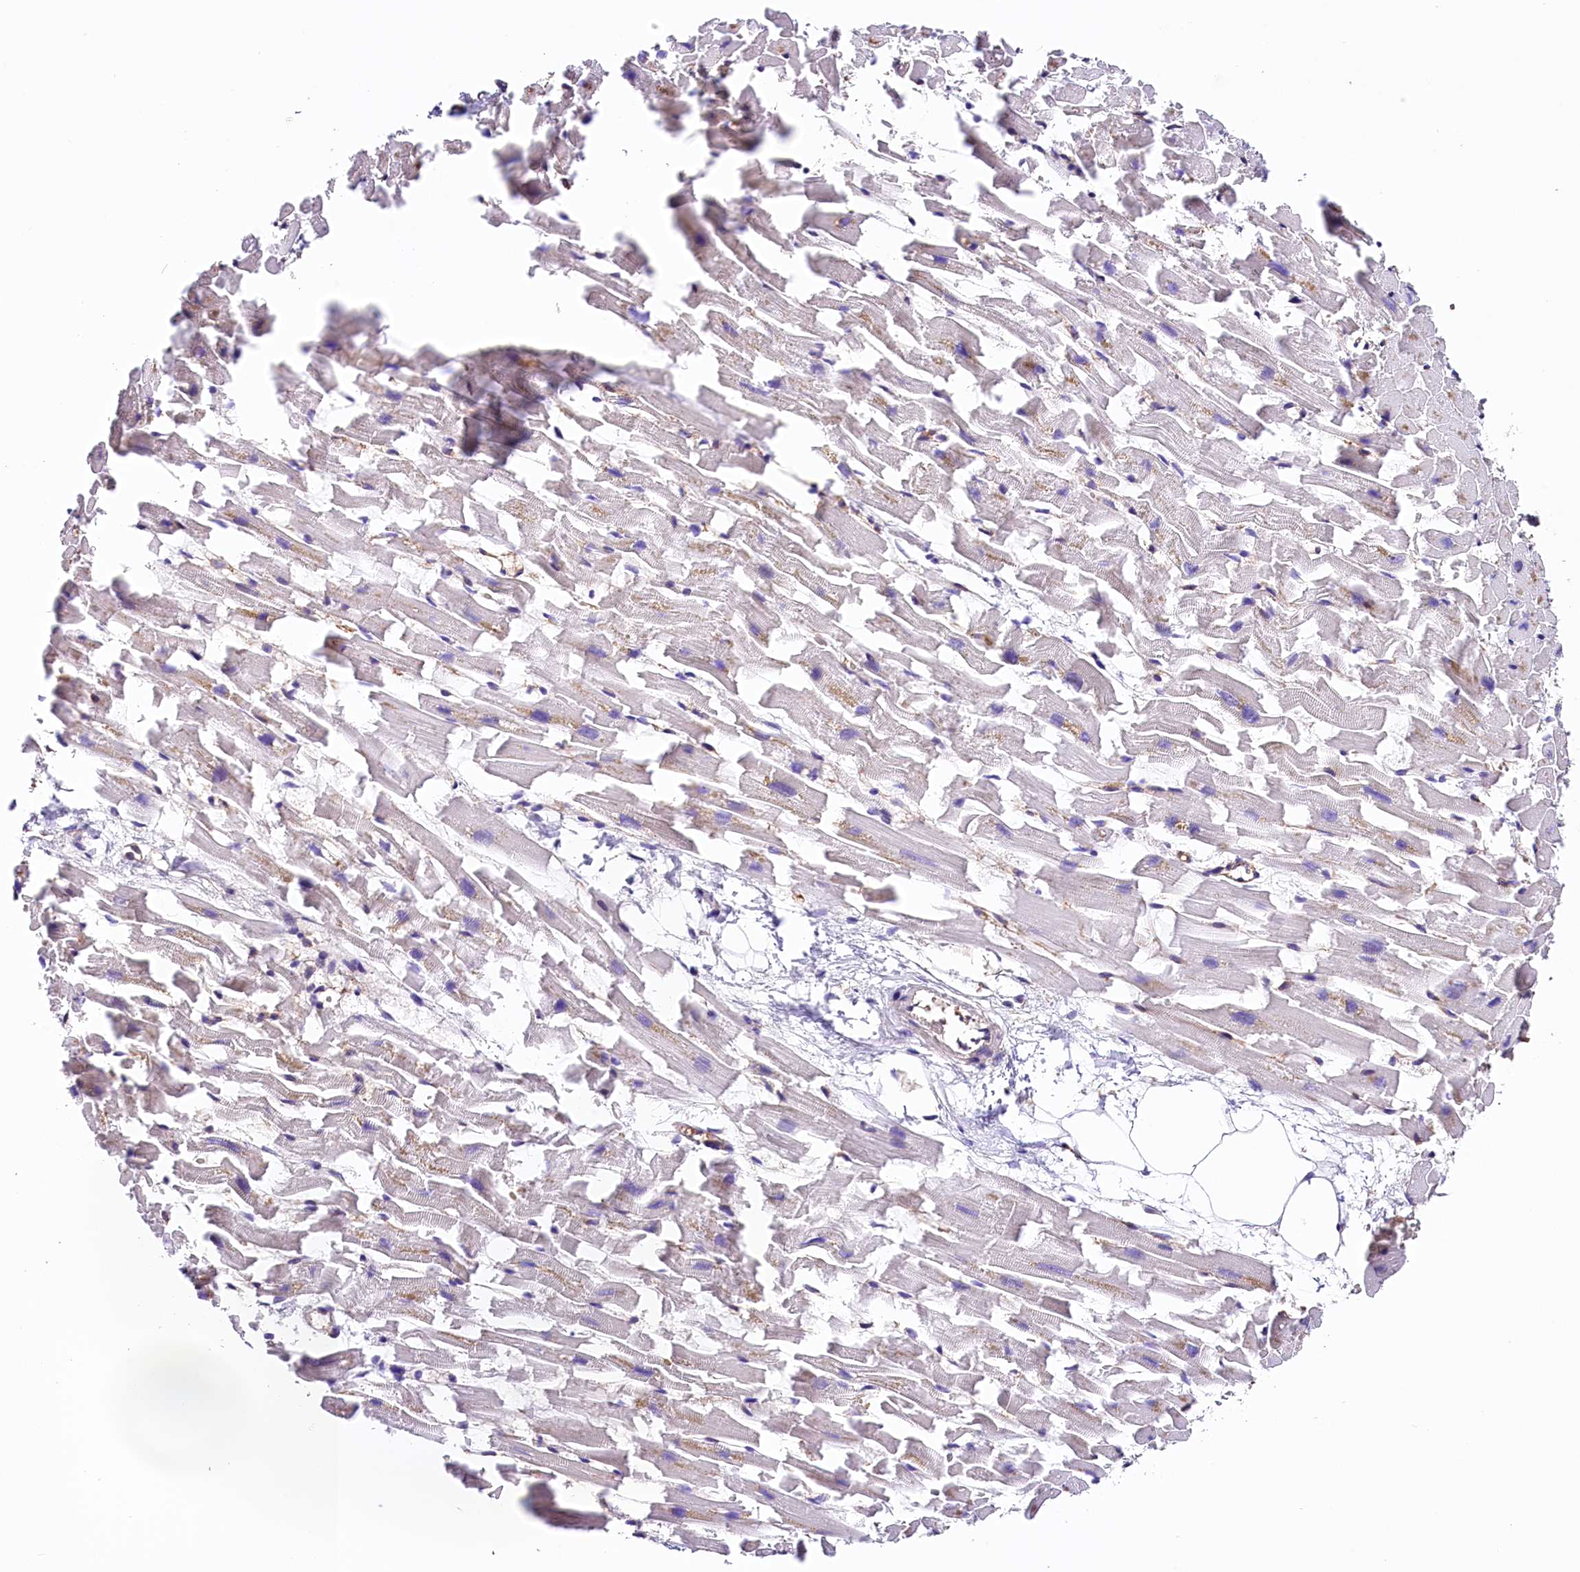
{"staining": {"intensity": "negative", "quantity": "none", "location": "none"}, "tissue": "heart muscle", "cell_type": "Cardiomyocytes", "image_type": "normal", "snomed": [{"axis": "morphology", "description": "Normal tissue, NOS"}, {"axis": "topography", "description": "Heart"}], "caption": "A histopathology image of human heart muscle is negative for staining in cardiomyocytes. (DAB immunohistochemistry visualized using brightfield microscopy, high magnification).", "gene": "ATP2B4", "patient": {"sex": "female", "age": 64}}